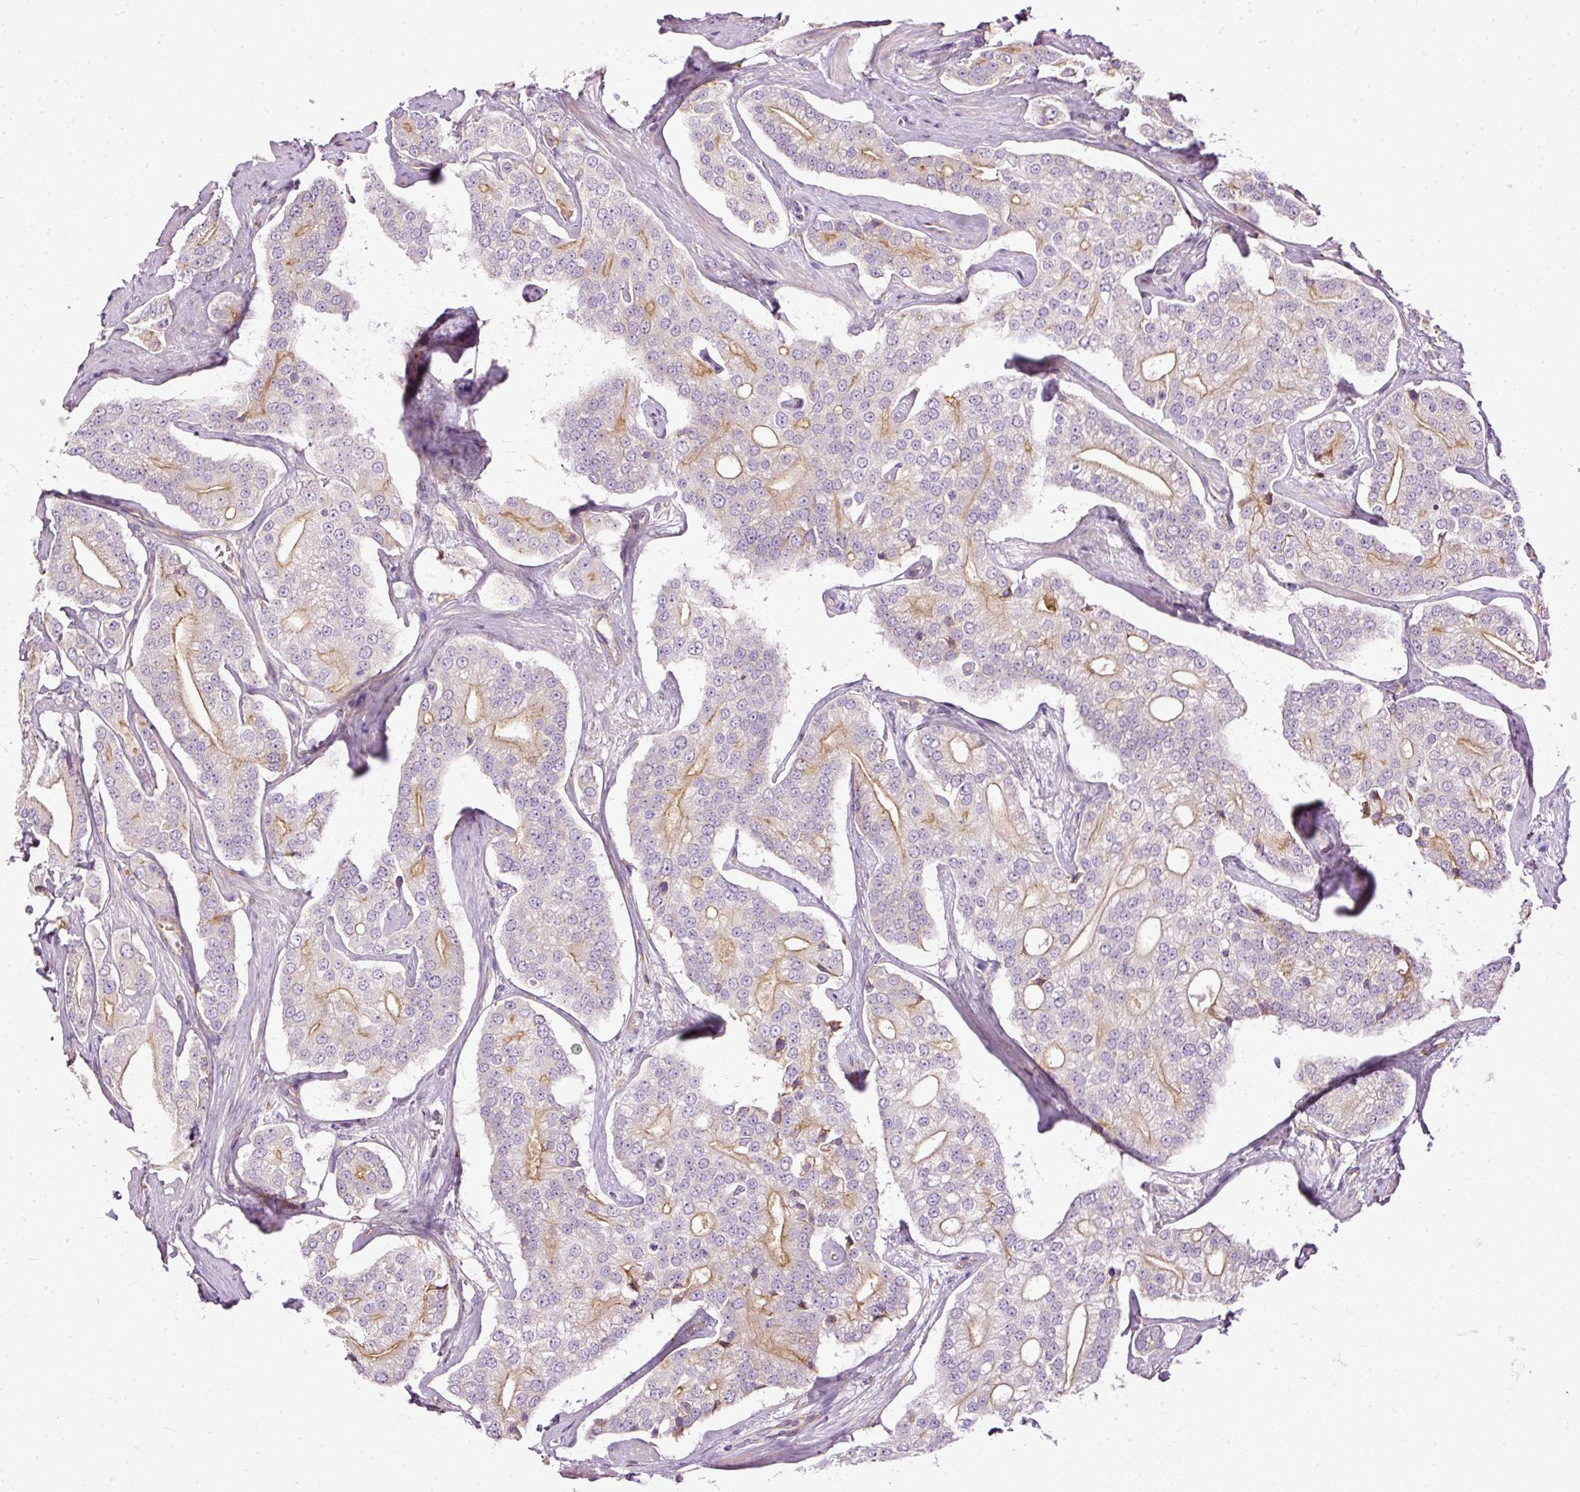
{"staining": {"intensity": "moderate", "quantity": "25%-75%", "location": "cytoplasmic/membranous"}, "tissue": "prostate cancer", "cell_type": "Tumor cells", "image_type": "cancer", "snomed": [{"axis": "morphology", "description": "Adenocarcinoma, High grade"}, {"axis": "topography", "description": "Prostate"}], "caption": "High-grade adenocarcinoma (prostate) stained with a brown dye displays moderate cytoplasmic/membranous positive expression in approximately 25%-75% of tumor cells.", "gene": "PAQR9", "patient": {"sex": "male", "age": 71}}